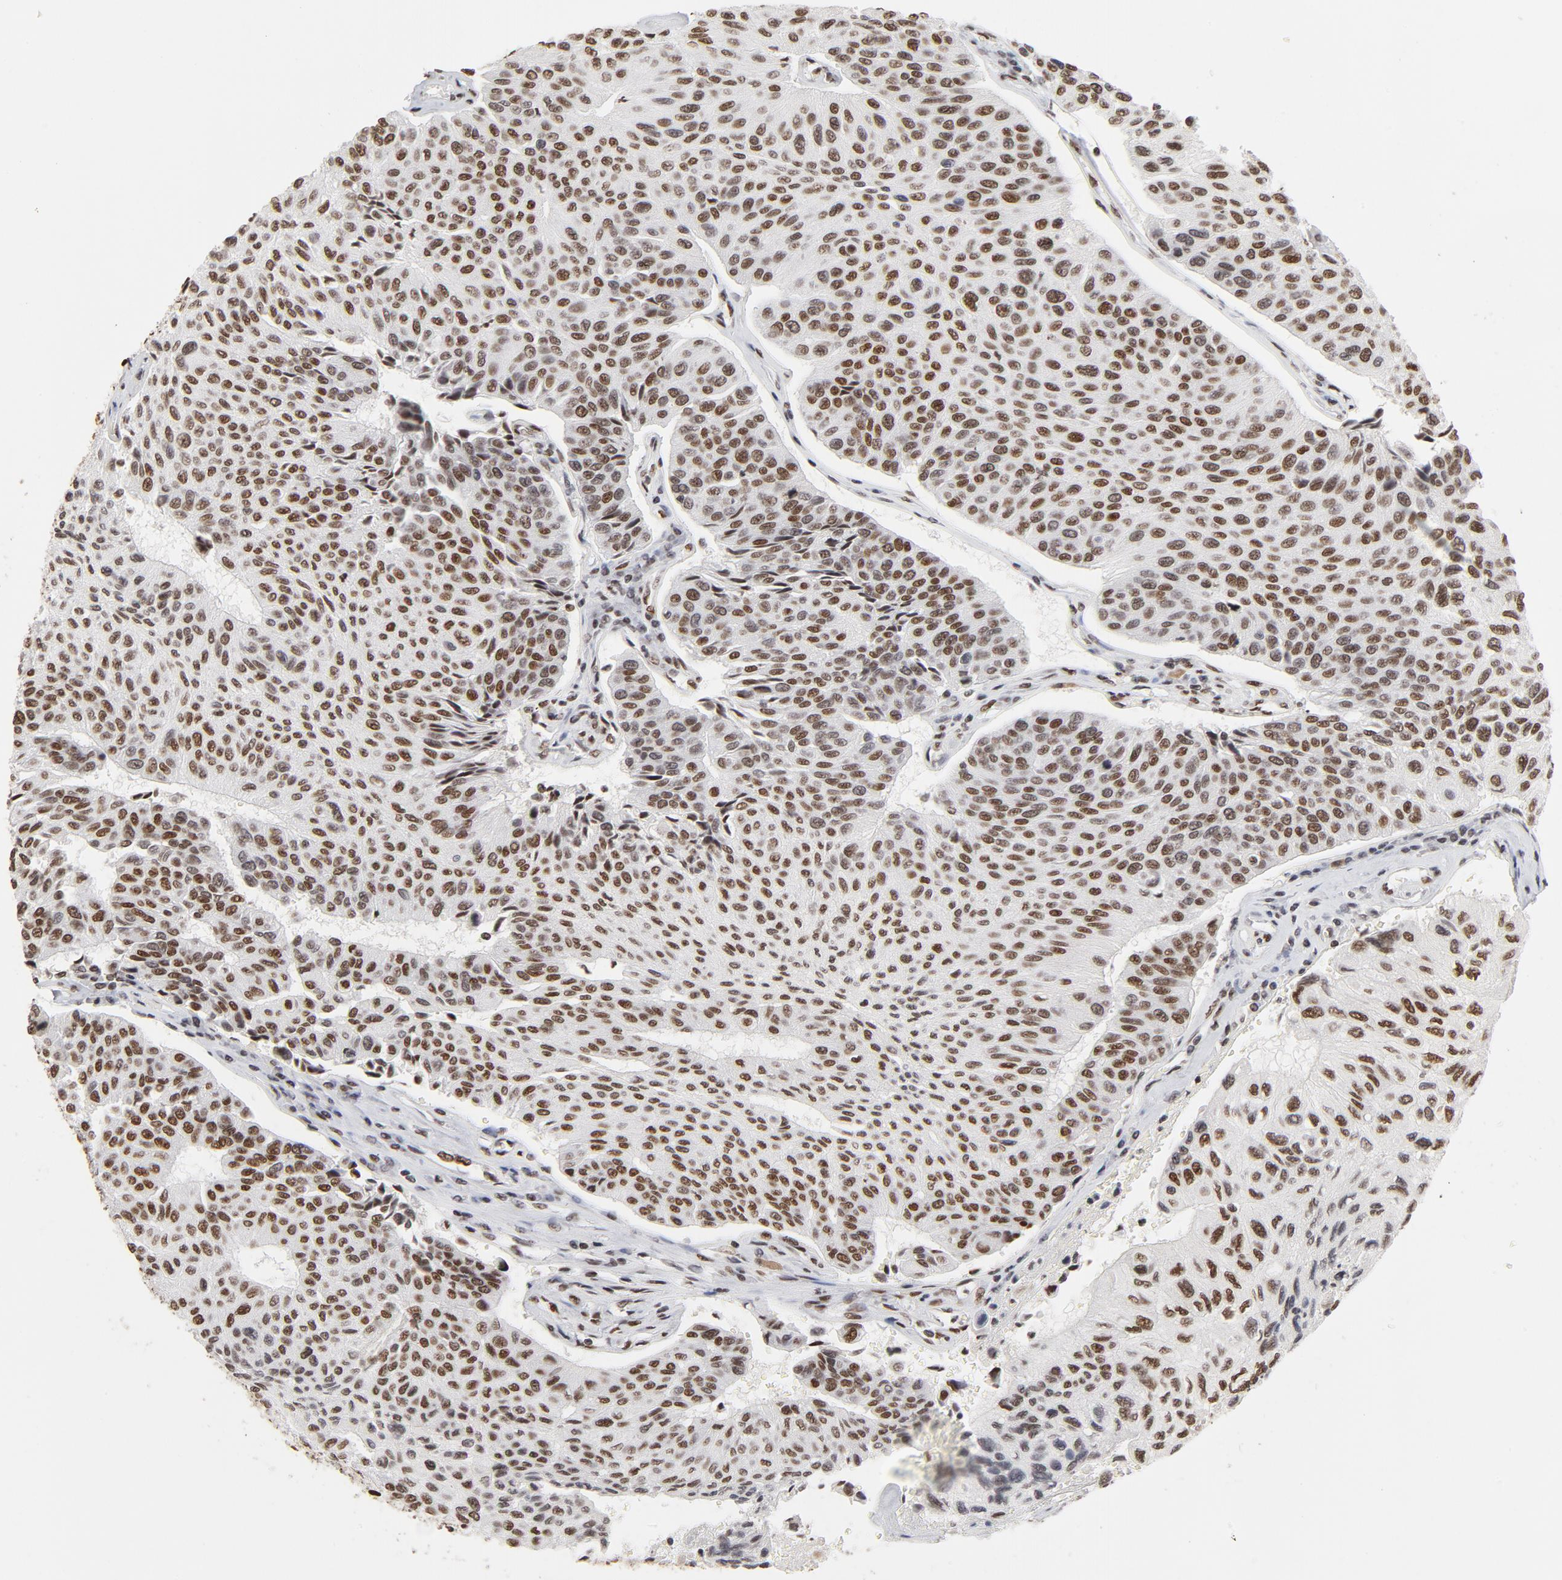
{"staining": {"intensity": "moderate", "quantity": ">75%", "location": "nuclear"}, "tissue": "urothelial cancer", "cell_type": "Tumor cells", "image_type": "cancer", "snomed": [{"axis": "morphology", "description": "Urothelial carcinoma, High grade"}, {"axis": "topography", "description": "Urinary bladder"}], "caption": "A brown stain highlights moderate nuclear staining of a protein in human urothelial cancer tumor cells.", "gene": "TP53BP1", "patient": {"sex": "male", "age": 66}}